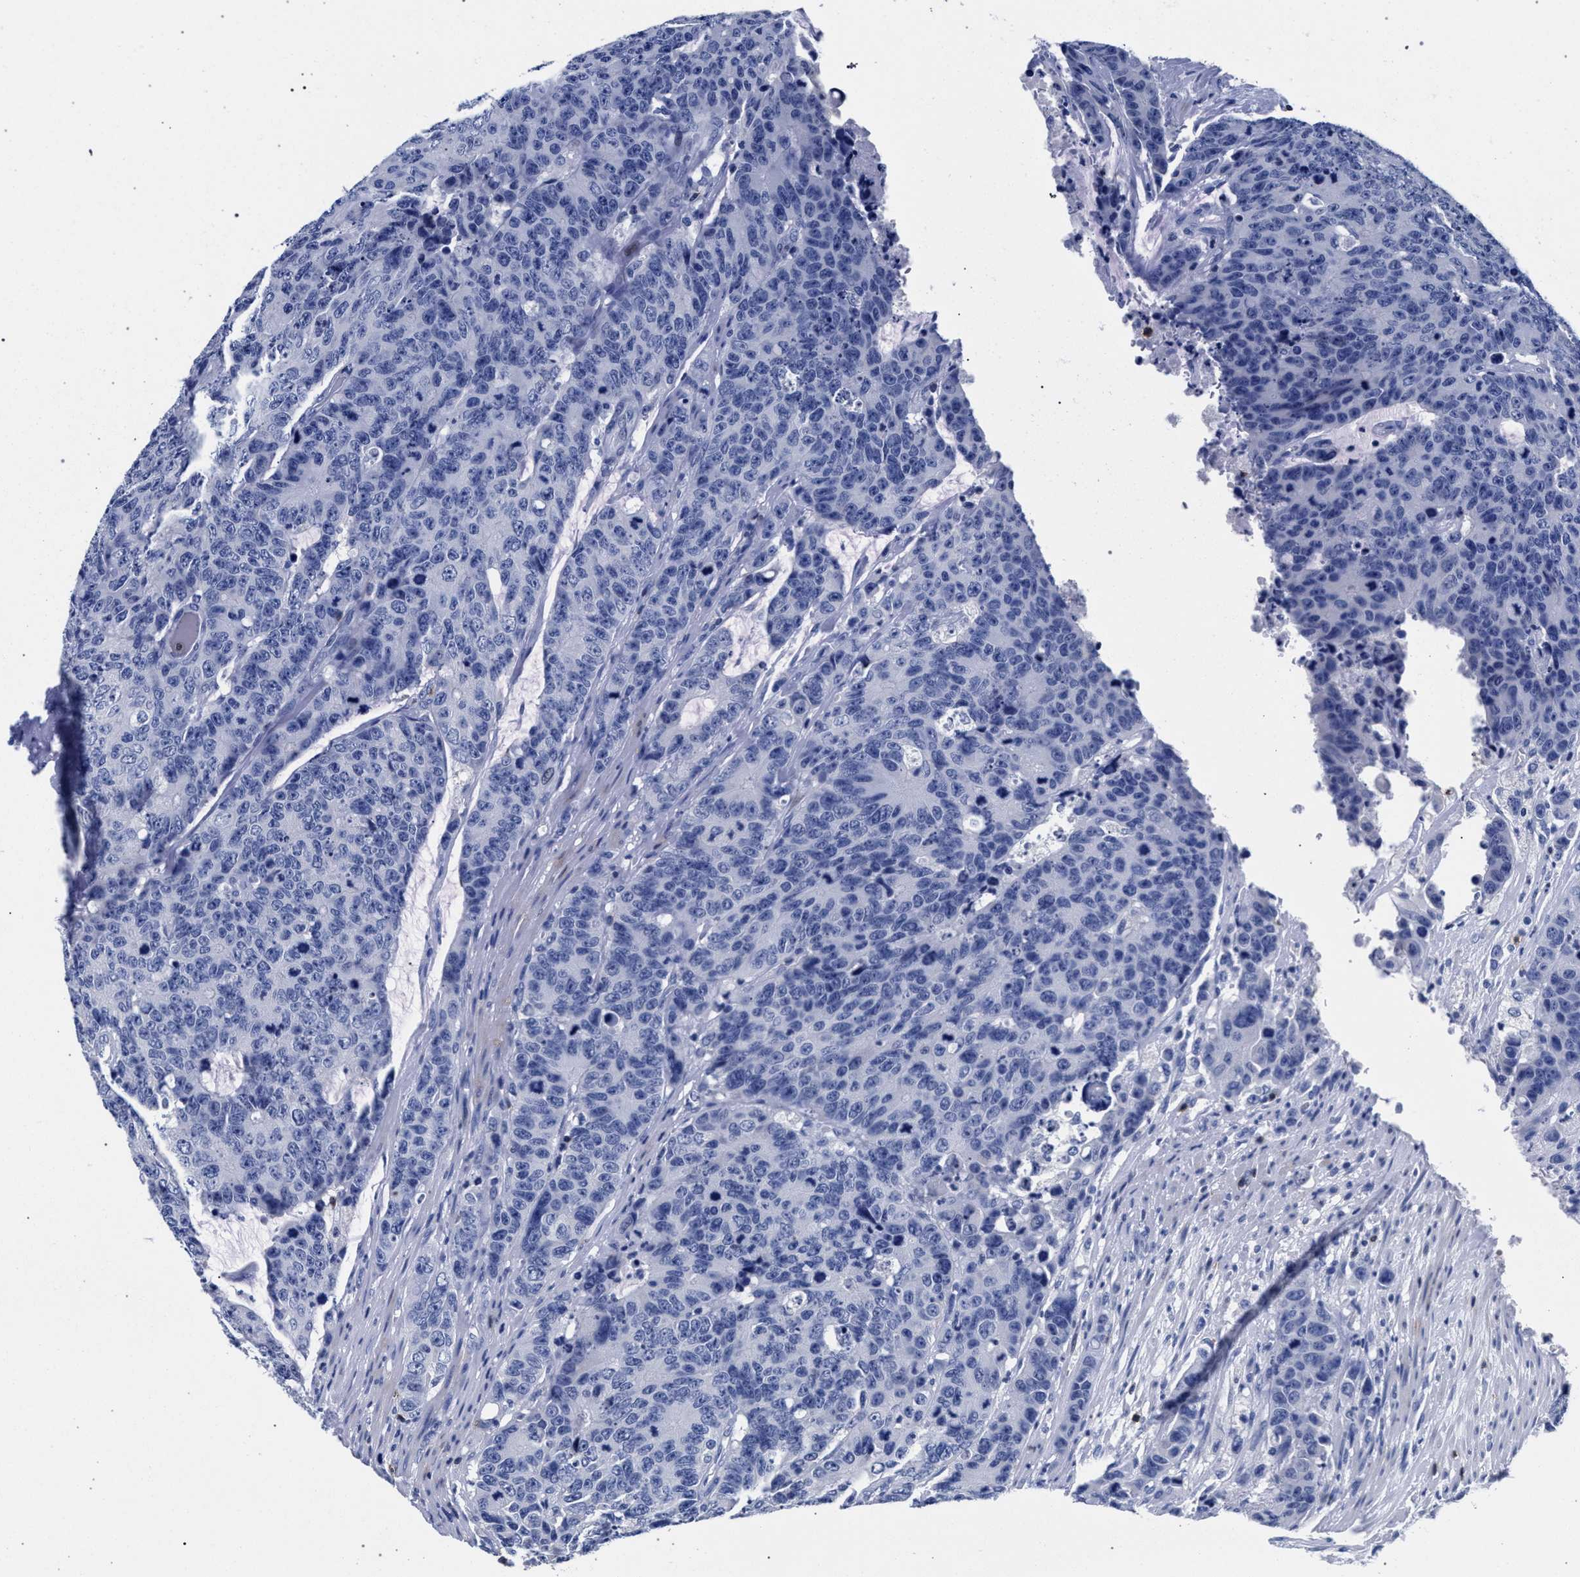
{"staining": {"intensity": "negative", "quantity": "none", "location": "none"}, "tissue": "colorectal cancer", "cell_type": "Tumor cells", "image_type": "cancer", "snomed": [{"axis": "morphology", "description": "Adenocarcinoma, NOS"}, {"axis": "topography", "description": "Colon"}], "caption": "Immunohistochemistry (IHC) histopathology image of human colorectal adenocarcinoma stained for a protein (brown), which exhibits no expression in tumor cells.", "gene": "KLRK1", "patient": {"sex": "female", "age": 86}}